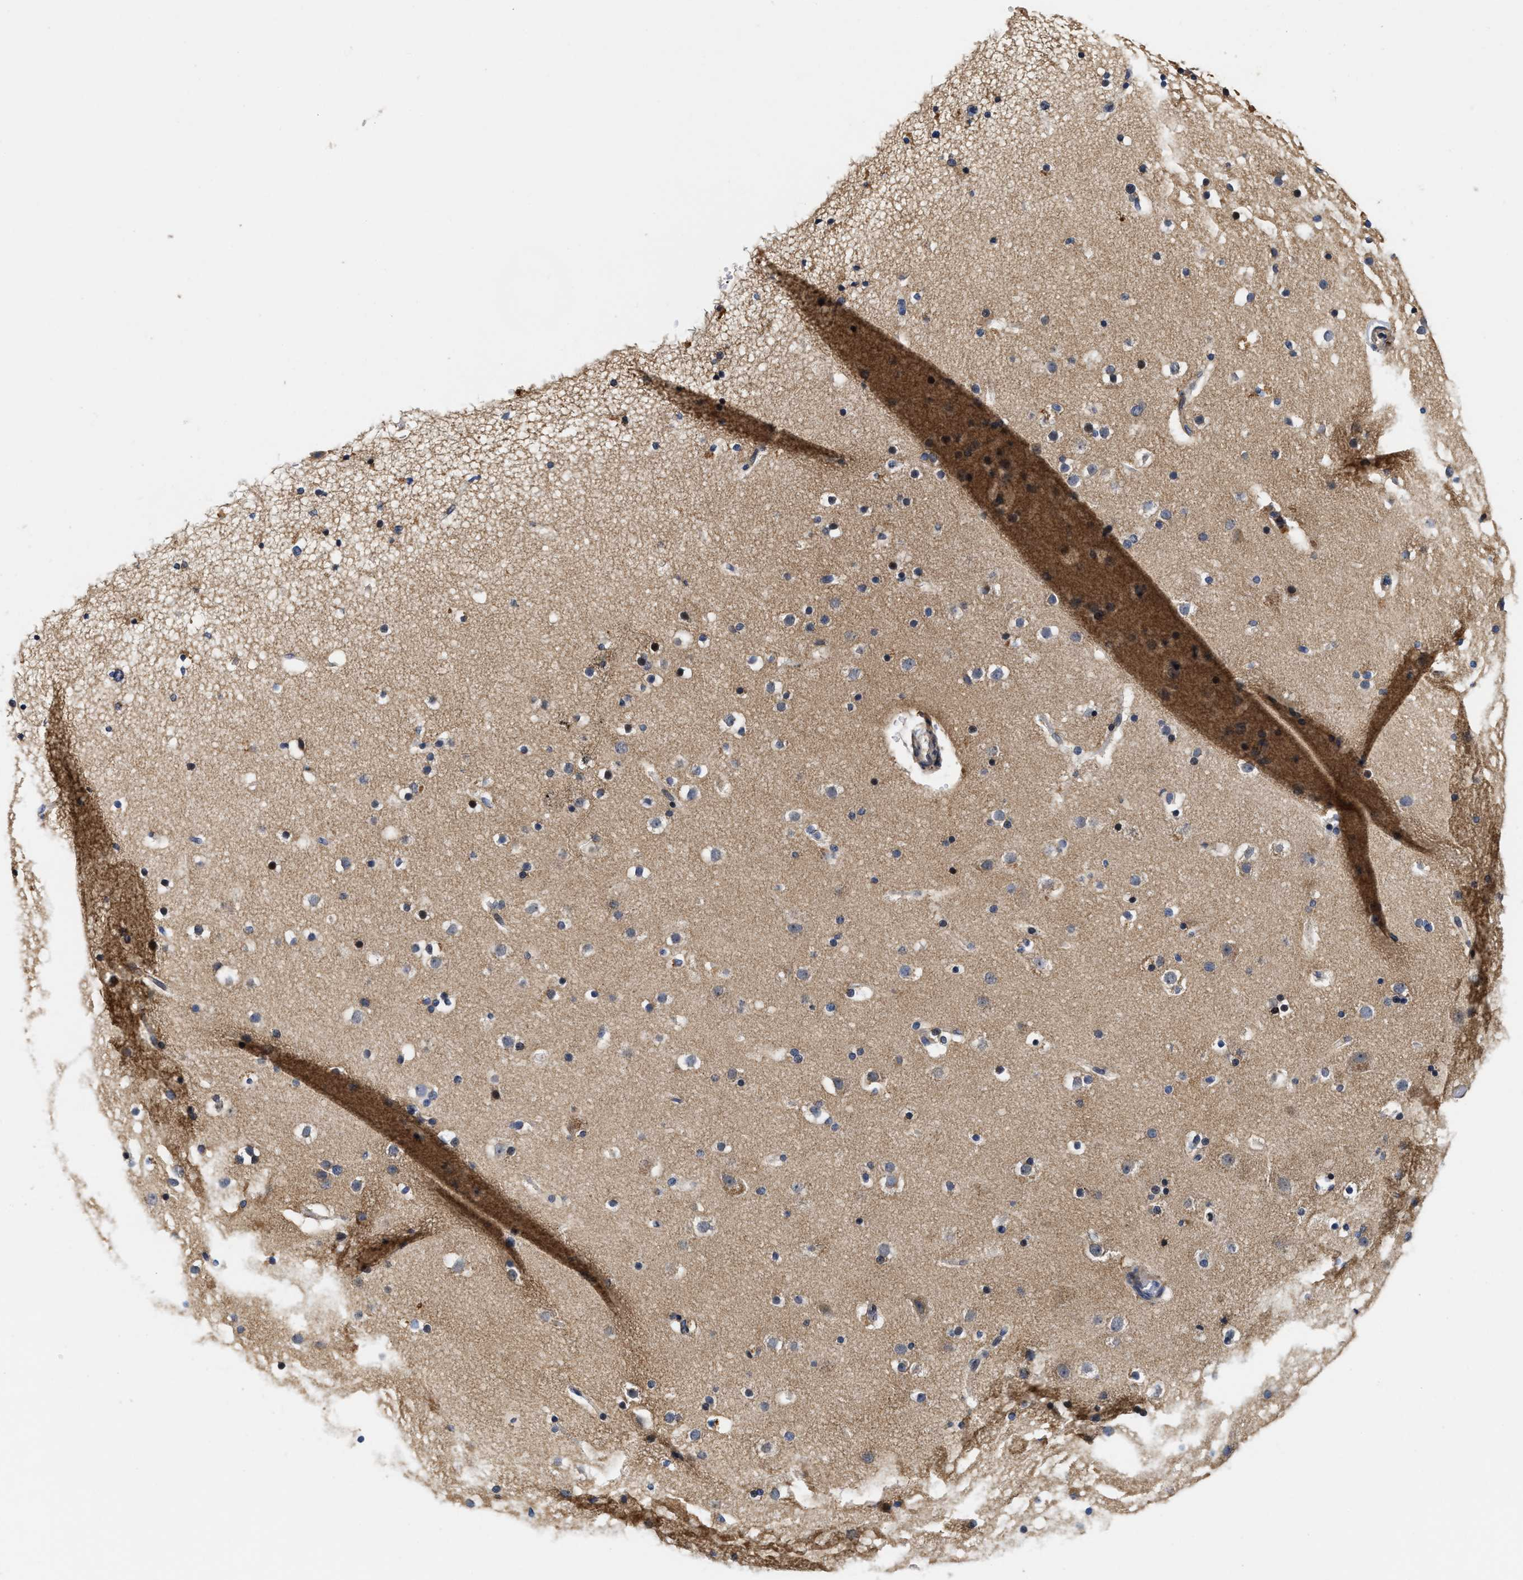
{"staining": {"intensity": "weak", "quantity": ">75%", "location": "cytoplasmic/membranous"}, "tissue": "cerebral cortex", "cell_type": "Endothelial cells", "image_type": "normal", "snomed": [{"axis": "morphology", "description": "Normal tissue, NOS"}, {"axis": "topography", "description": "Cerebral cortex"}], "caption": "Protein staining by immunohistochemistry (IHC) demonstrates weak cytoplasmic/membranous expression in about >75% of endothelial cells in normal cerebral cortex. Immunohistochemistry (ihc) stains the protein of interest in brown and the nuclei are stained blue.", "gene": "SCYL2", "patient": {"sex": "male", "age": 57}}